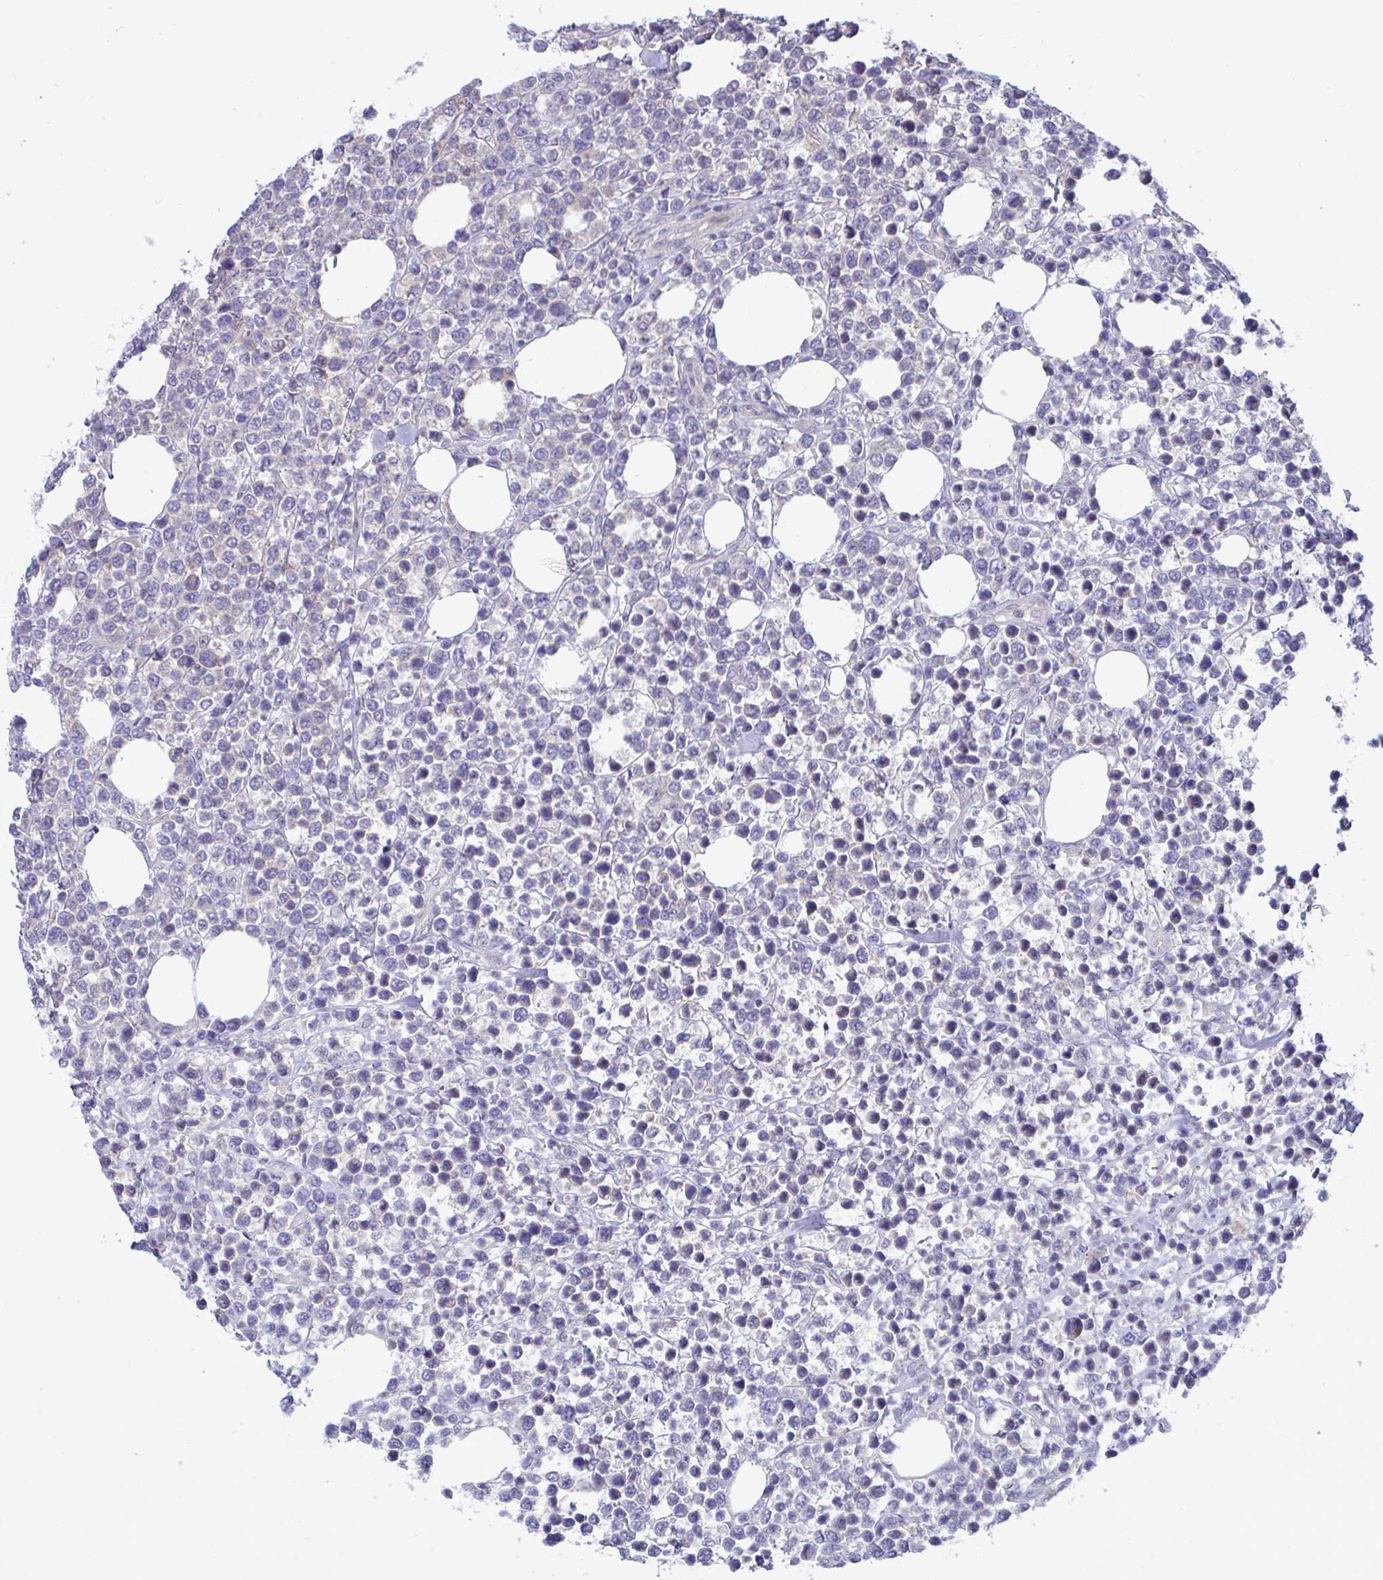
{"staining": {"intensity": "negative", "quantity": "none", "location": "none"}, "tissue": "lymphoma", "cell_type": "Tumor cells", "image_type": "cancer", "snomed": [{"axis": "morphology", "description": "Malignant lymphoma, non-Hodgkin's type, High grade"}, {"axis": "topography", "description": "Soft tissue"}], "caption": "Immunohistochemistry of lymphoma reveals no staining in tumor cells.", "gene": "IST1", "patient": {"sex": "female", "age": 56}}